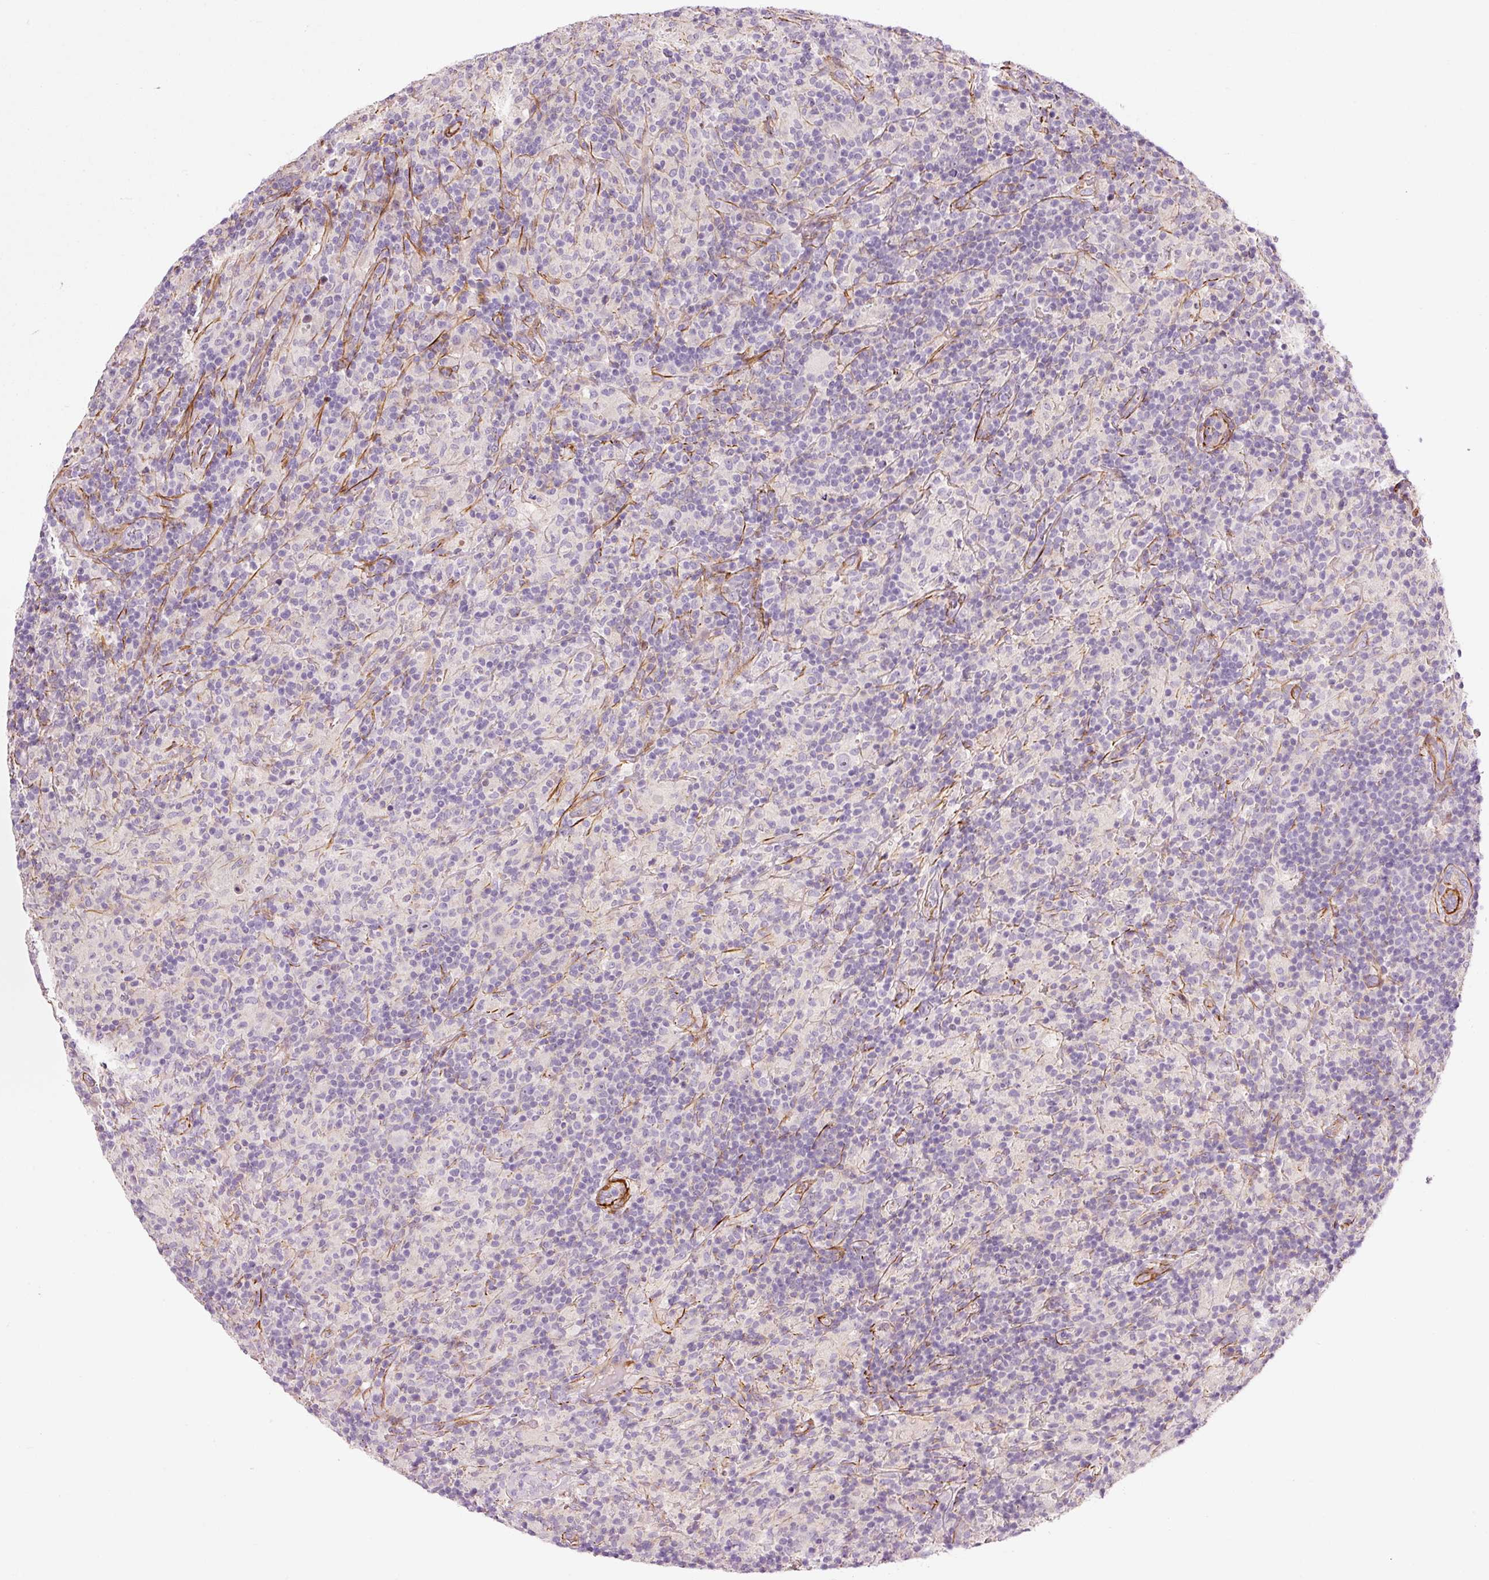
{"staining": {"intensity": "negative", "quantity": "none", "location": "none"}, "tissue": "lymphoma", "cell_type": "Tumor cells", "image_type": "cancer", "snomed": [{"axis": "morphology", "description": "Hodgkin's disease, NOS"}, {"axis": "topography", "description": "Lymph node"}], "caption": "Immunohistochemical staining of lymphoma displays no significant staining in tumor cells.", "gene": "ANKRD20A1", "patient": {"sex": "male", "age": 70}}